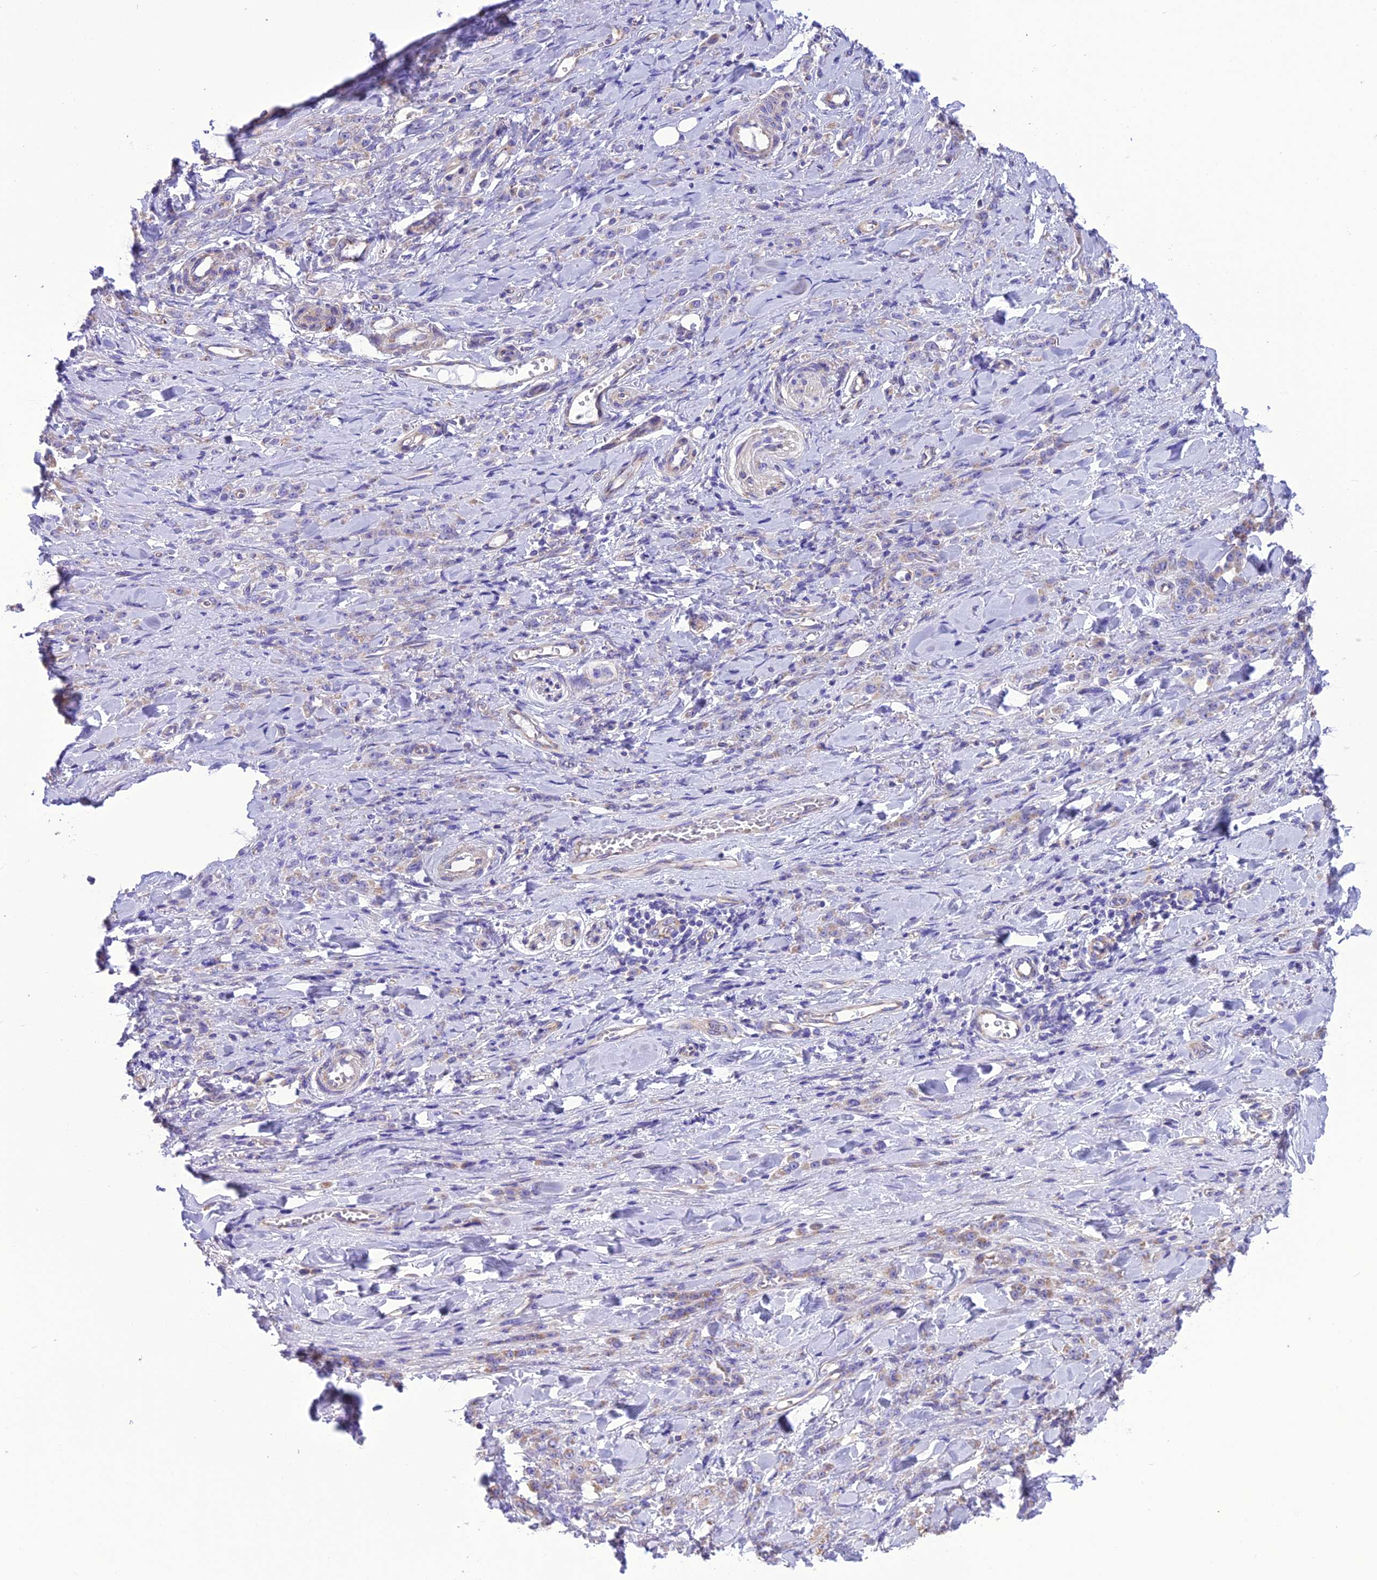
{"staining": {"intensity": "weak", "quantity": "25%-75%", "location": "cytoplasmic/membranous"}, "tissue": "stomach cancer", "cell_type": "Tumor cells", "image_type": "cancer", "snomed": [{"axis": "morphology", "description": "Normal tissue, NOS"}, {"axis": "morphology", "description": "Adenocarcinoma, NOS"}, {"axis": "topography", "description": "Stomach"}], "caption": "Immunohistochemistry (IHC) of stomach cancer (adenocarcinoma) displays low levels of weak cytoplasmic/membranous expression in approximately 25%-75% of tumor cells. (brown staining indicates protein expression, while blue staining denotes nuclei).", "gene": "MAP3K12", "patient": {"sex": "male", "age": 82}}